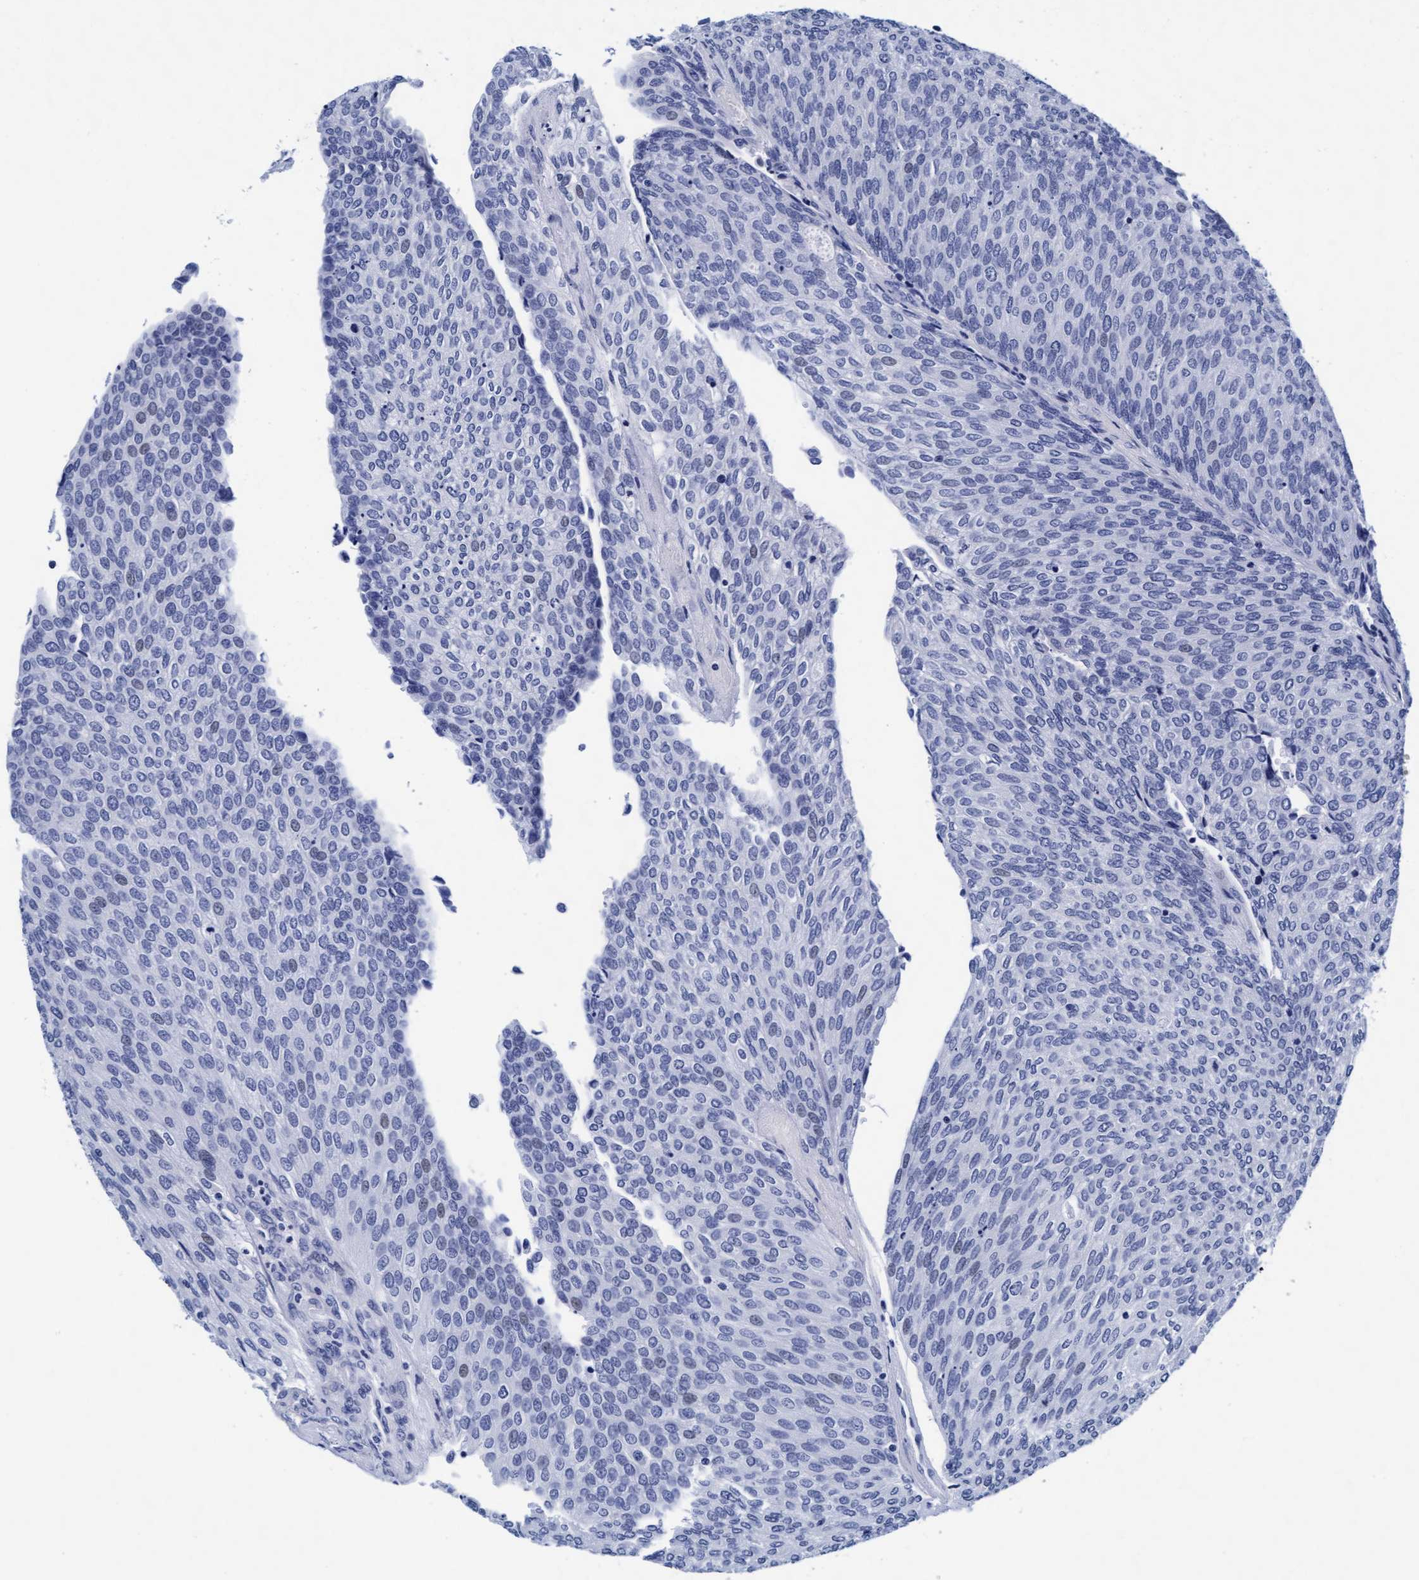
{"staining": {"intensity": "negative", "quantity": "none", "location": "none"}, "tissue": "urothelial cancer", "cell_type": "Tumor cells", "image_type": "cancer", "snomed": [{"axis": "morphology", "description": "Urothelial carcinoma, Low grade"}, {"axis": "topography", "description": "Urinary bladder"}], "caption": "Urothelial cancer stained for a protein using immunohistochemistry (IHC) demonstrates no staining tumor cells.", "gene": "ARSG", "patient": {"sex": "female", "age": 79}}